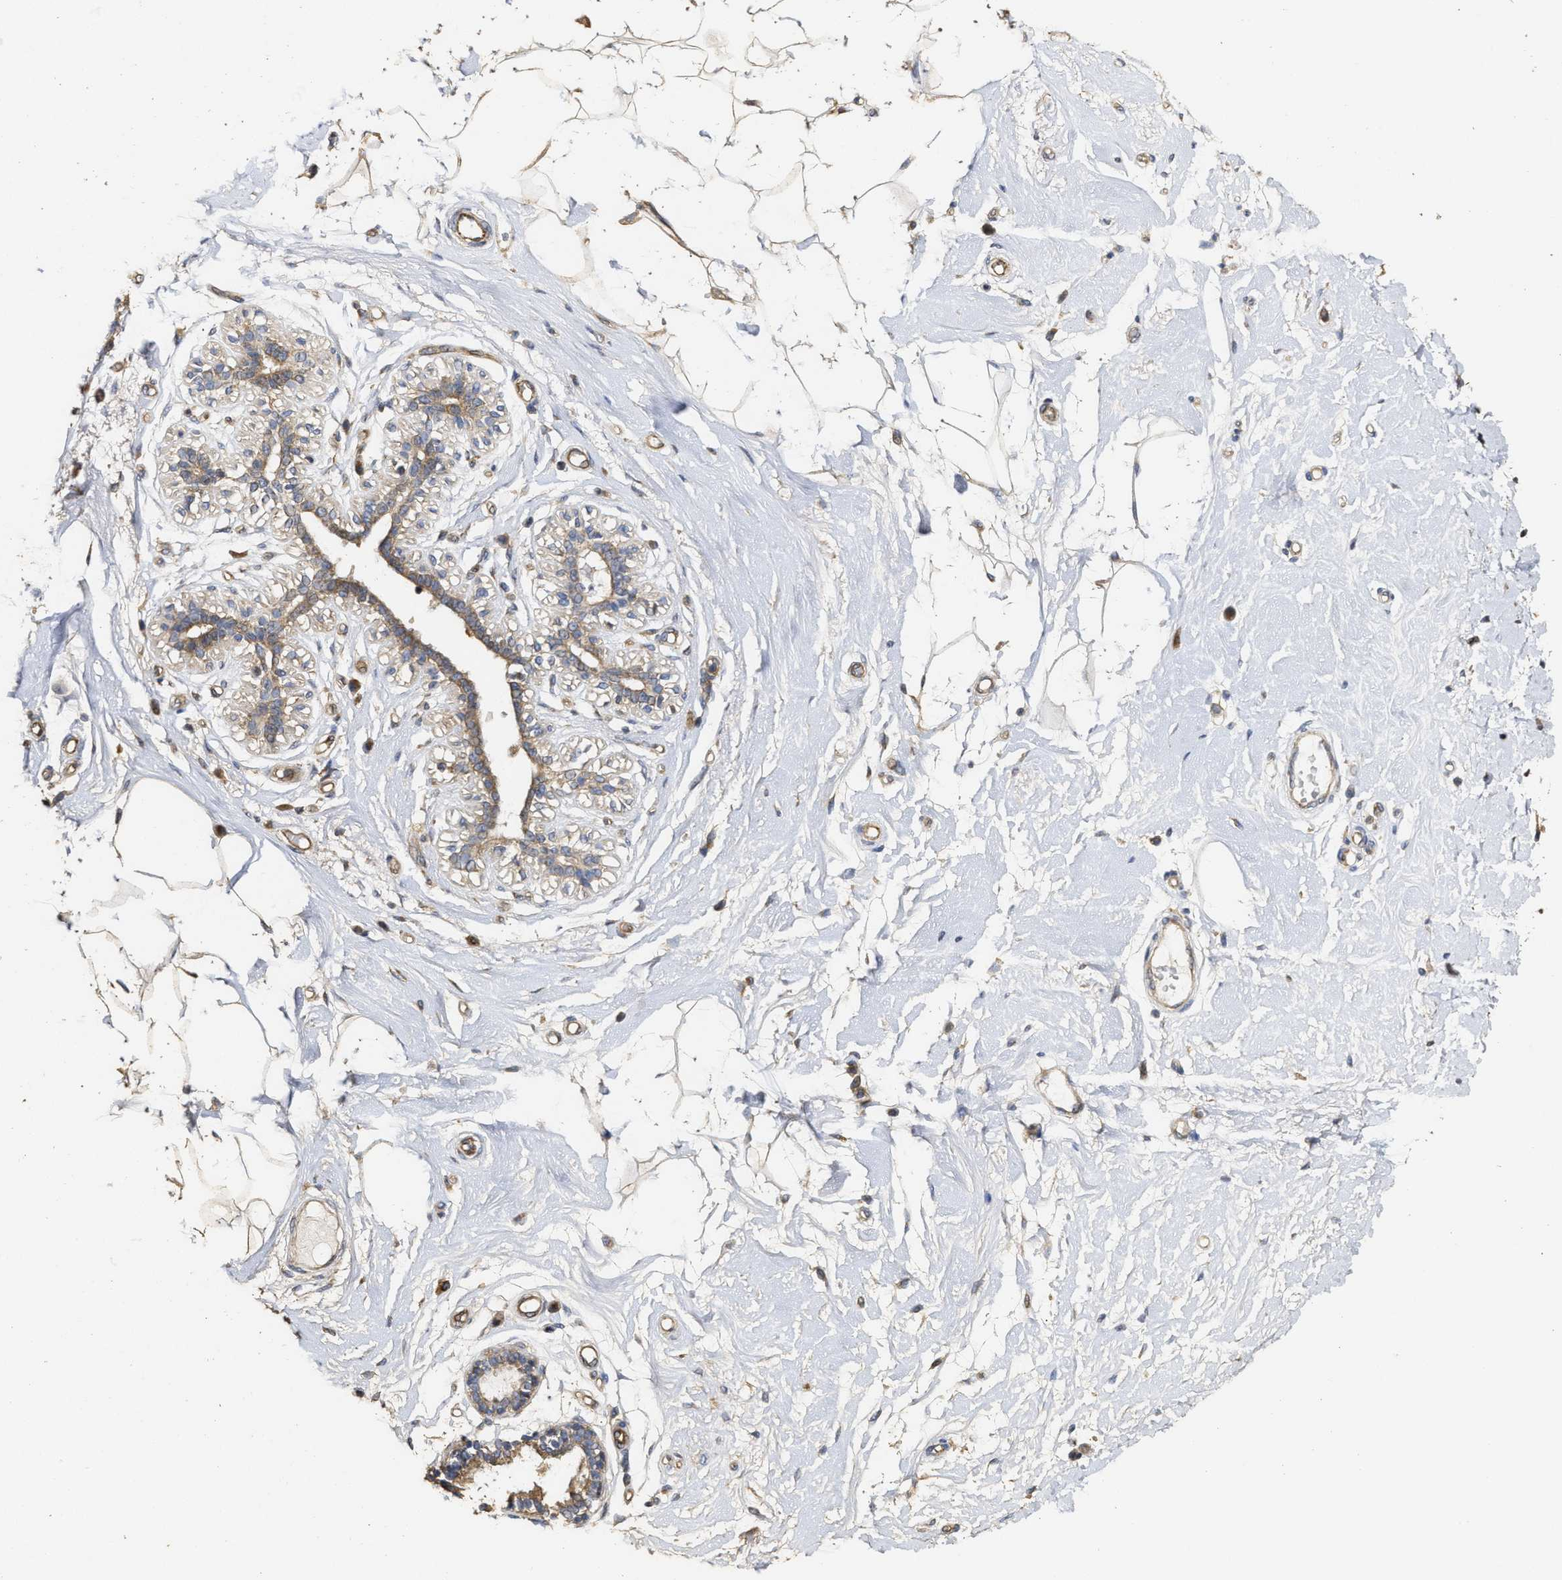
{"staining": {"intensity": "weak", "quantity": "25%-75%", "location": "cytoplasmic/membranous"}, "tissue": "breast", "cell_type": "Adipocytes", "image_type": "normal", "snomed": [{"axis": "morphology", "description": "Normal tissue, NOS"}, {"axis": "morphology", "description": "Lobular carcinoma"}, {"axis": "topography", "description": "Breast"}], "caption": "Immunohistochemistry (IHC) of benign human breast reveals low levels of weak cytoplasmic/membranous expression in approximately 25%-75% of adipocytes. Immunohistochemistry (IHC) stains the protein of interest in brown and the nuclei are stained blue.", "gene": "NAV1", "patient": {"sex": "female", "age": 59}}